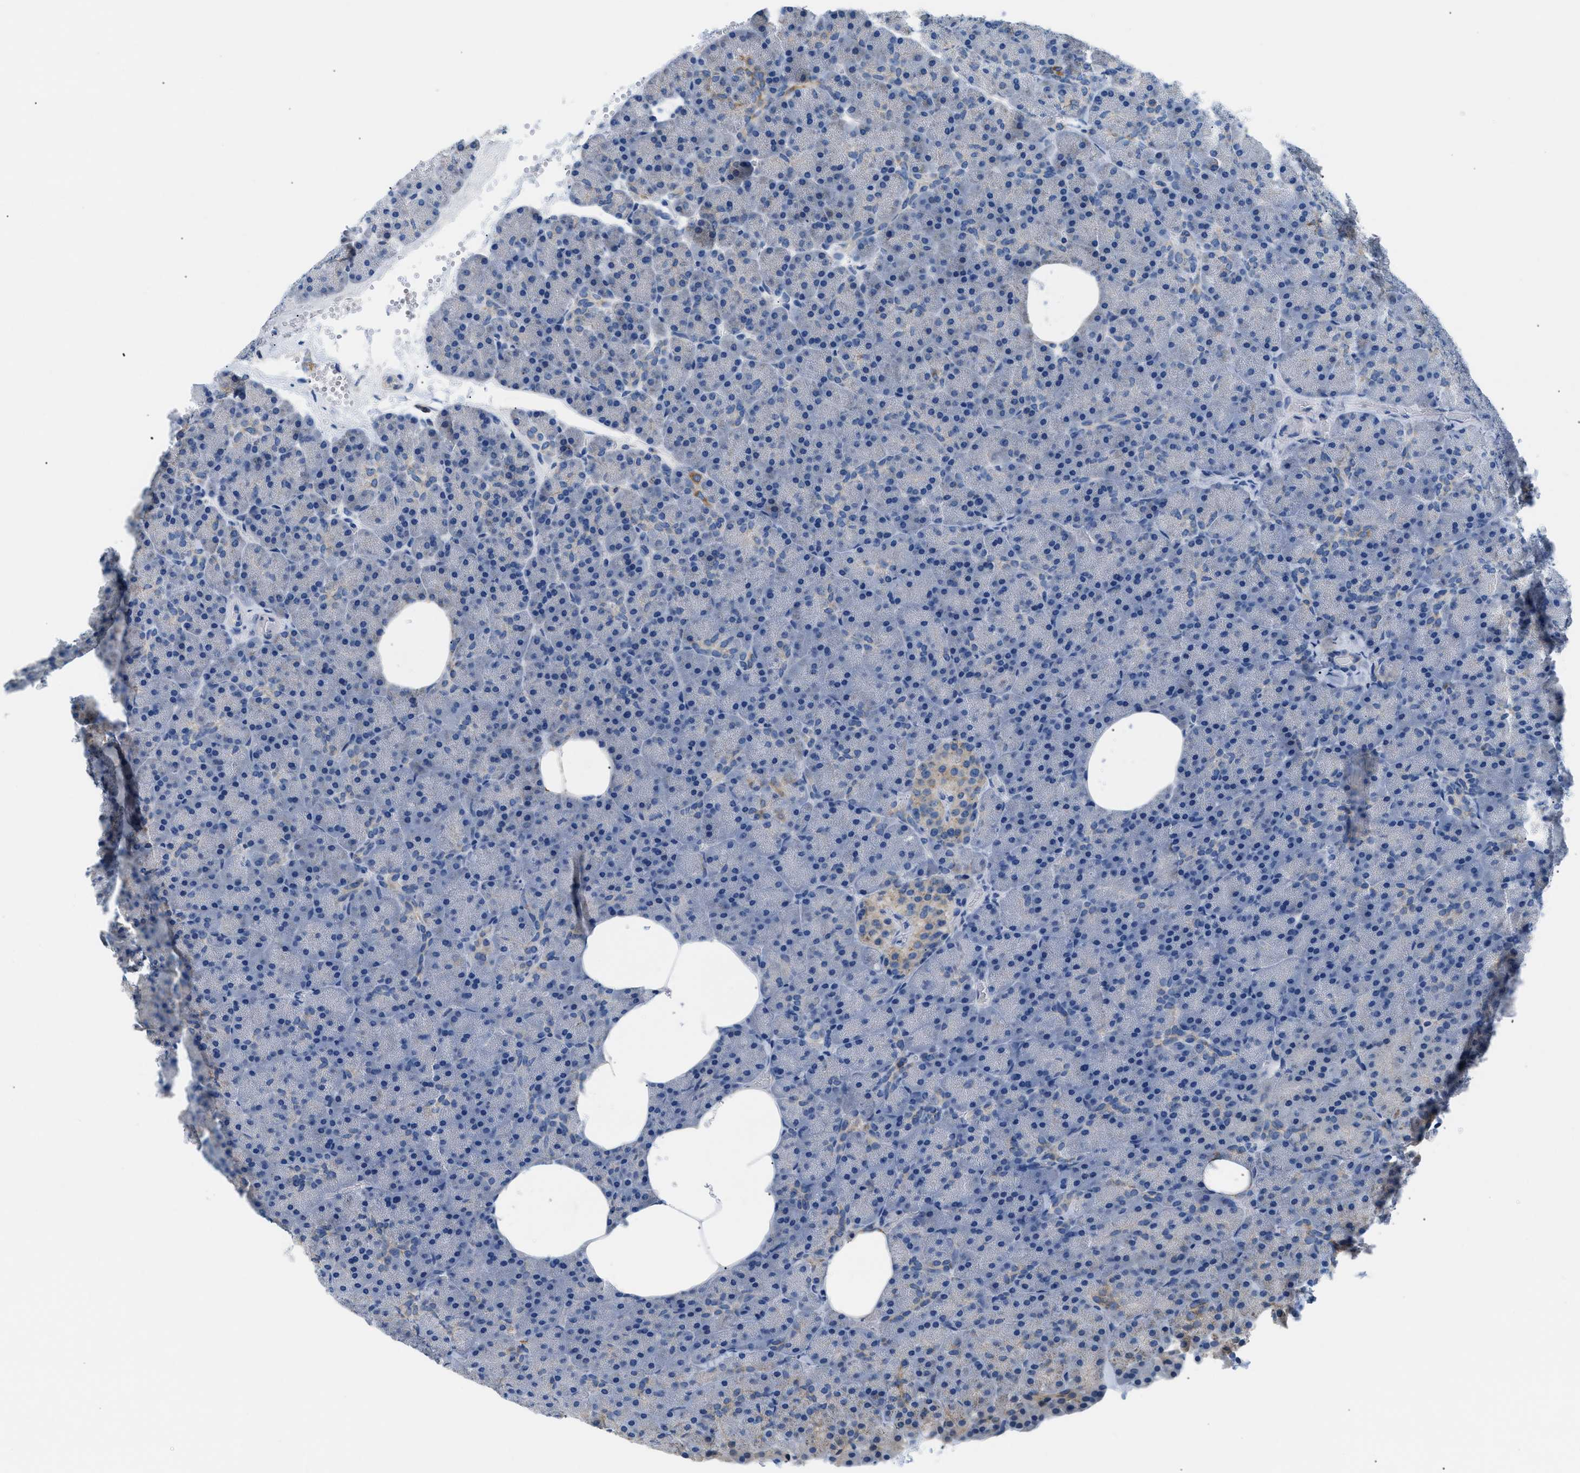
{"staining": {"intensity": "weak", "quantity": "<25%", "location": "cytoplasmic/membranous"}, "tissue": "pancreas", "cell_type": "Exocrine glandular cells", "image_type": "normal", "snomed": [{"axis": "morphology", "description": "Normal tissue, NOS"}, {"axis": "topography", "description": "Pancreas"}], "caption": "Unremarkable pancreas was stained to show a protein in brown. There is no significant positivity in exocrine glandular cells.", "gene": "ILDR1", "patient": {"sex": "female", "age": 35}}